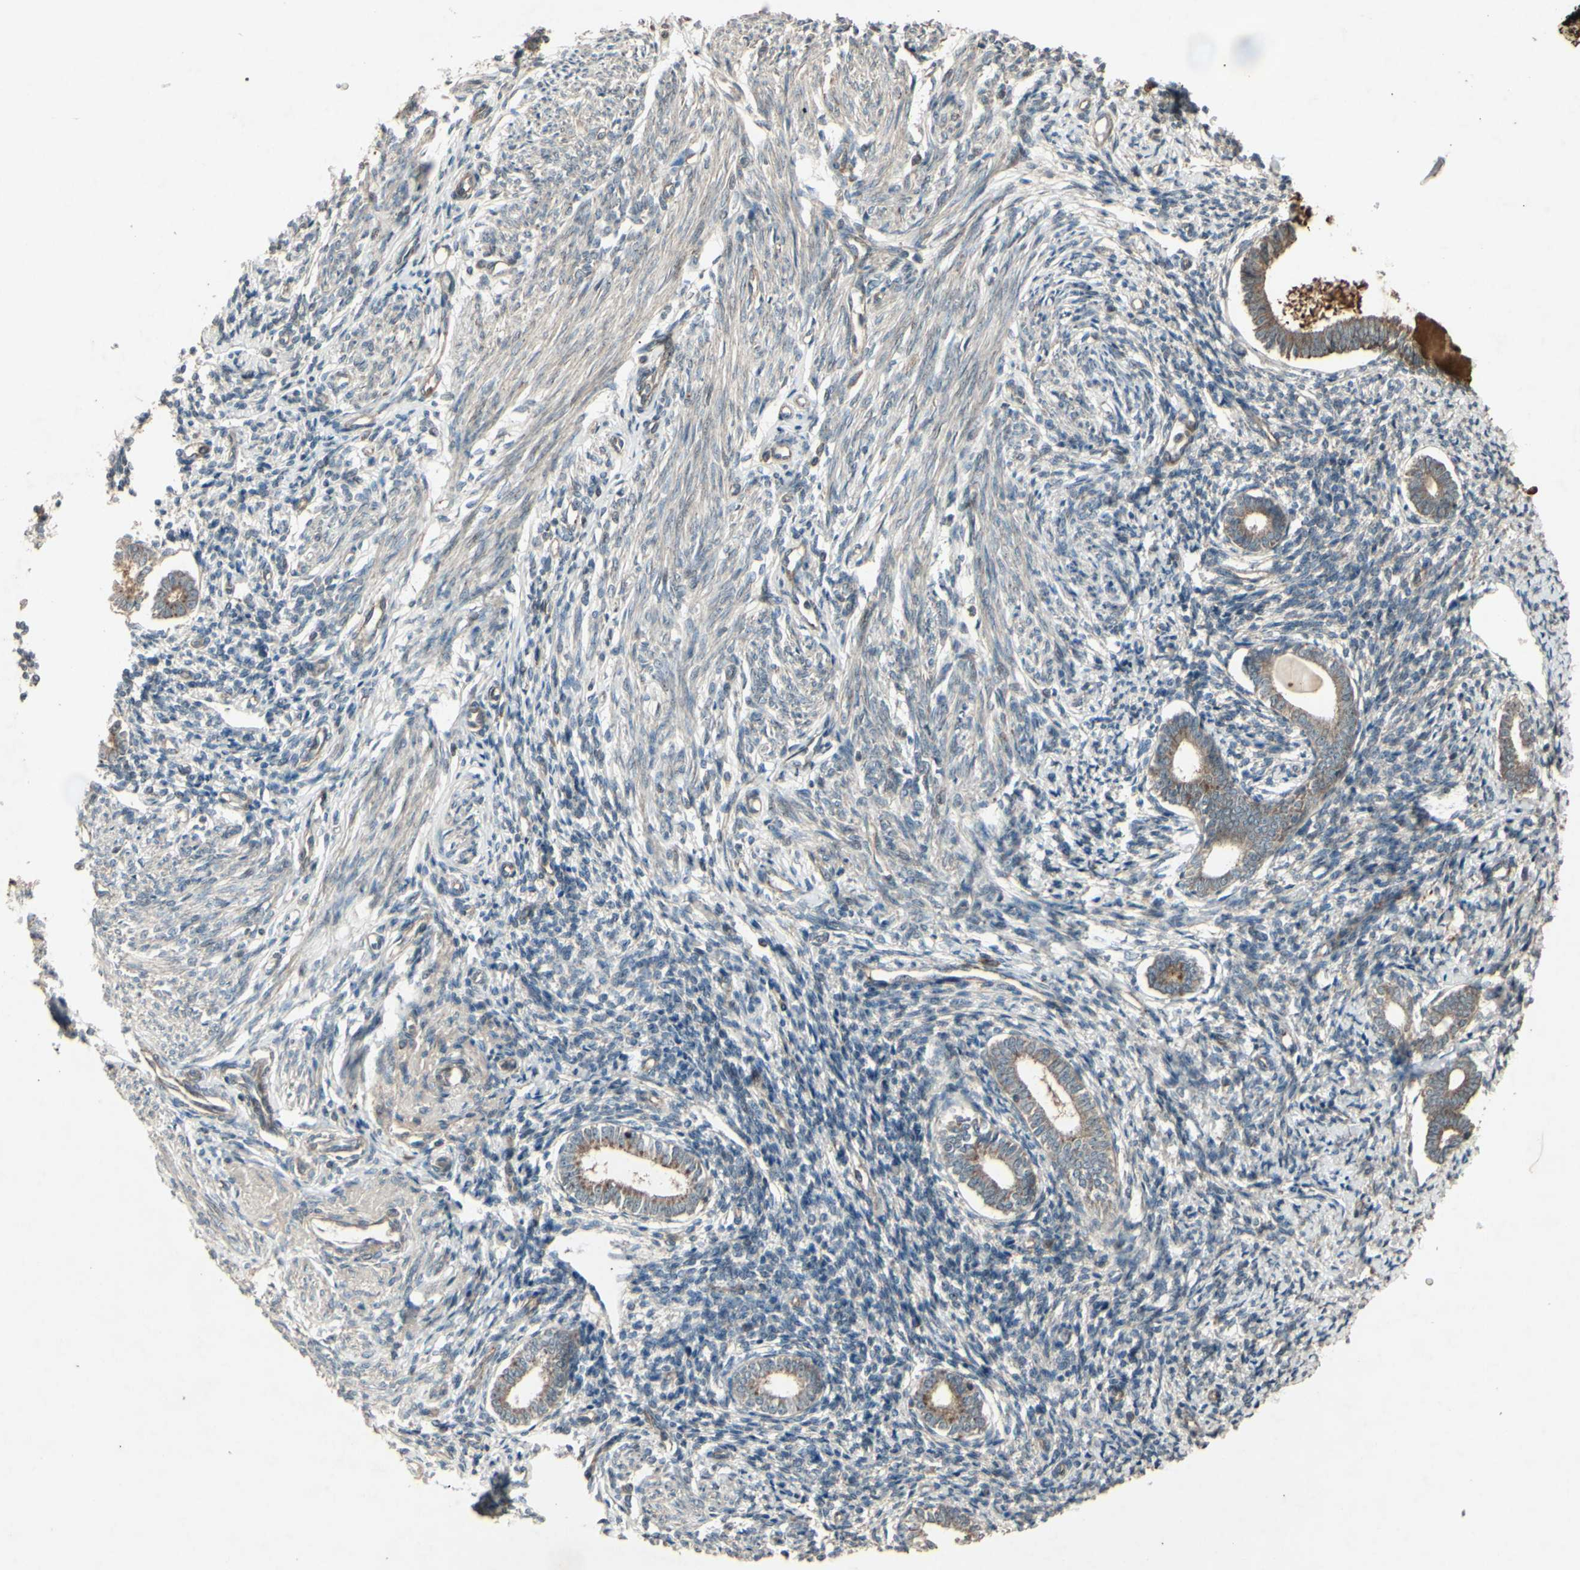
{"staining": {"intensity": "moderate", "quantity": "25%-75%", "location": "cytoplasmic/membranous"}, "tissue": "endometrium", "cell_type": "Cells in endometrial stroma", "image_type": "normal", "snomed": [{"axis": "morphology", "description": "Normal tissue, NOS"}, {"axis": "topography", "description": "Endometrium"}], "caption": "Approximately 25%-75% of cells in endometrial stroma in benign endometrium exhibit moderate cytoplasmic/membranous protein positivity as visualized by brown immunohistochemical staining.", "gene": "AP1G1", "patient": {"sex": "female", "age": 71}}